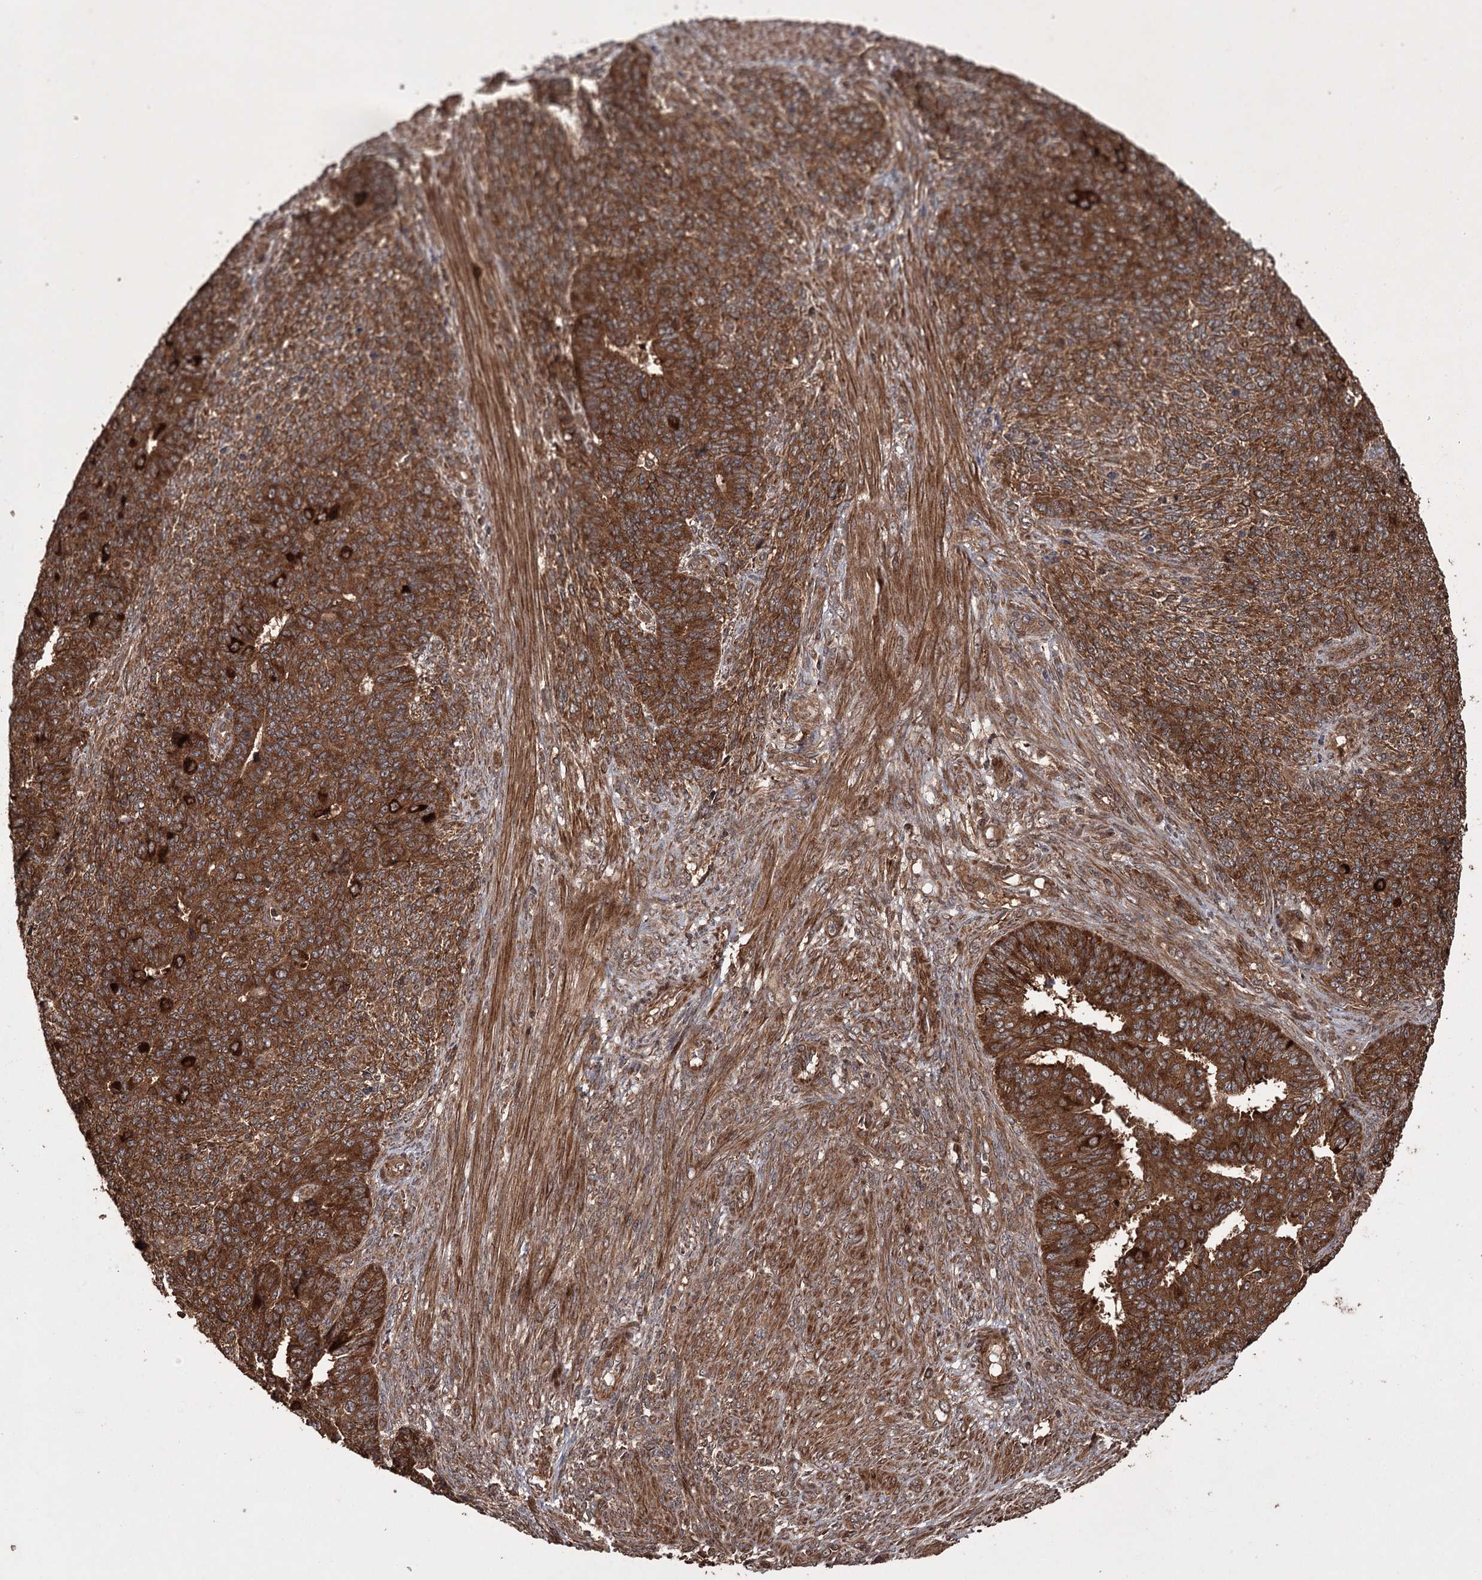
{"staining": {"intensity": "strong", "quantity": ">75%", "location": "cytoplasmic/membranous"}, "tissue": "endometrial cancer", "cell_type": "Tumor cells", "image_type": "cancer", "snomed": [{"axis": "morphology", "description": "Adenocarcinoma, NOS"}, {"axis": "topography", "description": "Endometrium"}], "caption": "Endometrial adenocarcinoma stained with IHC demonstrates strong cytoplasmic/membranous staining in about >75% of tumor cells.", "gene": "RPAP3", "patient": {"sex": "female", "age": 32}}